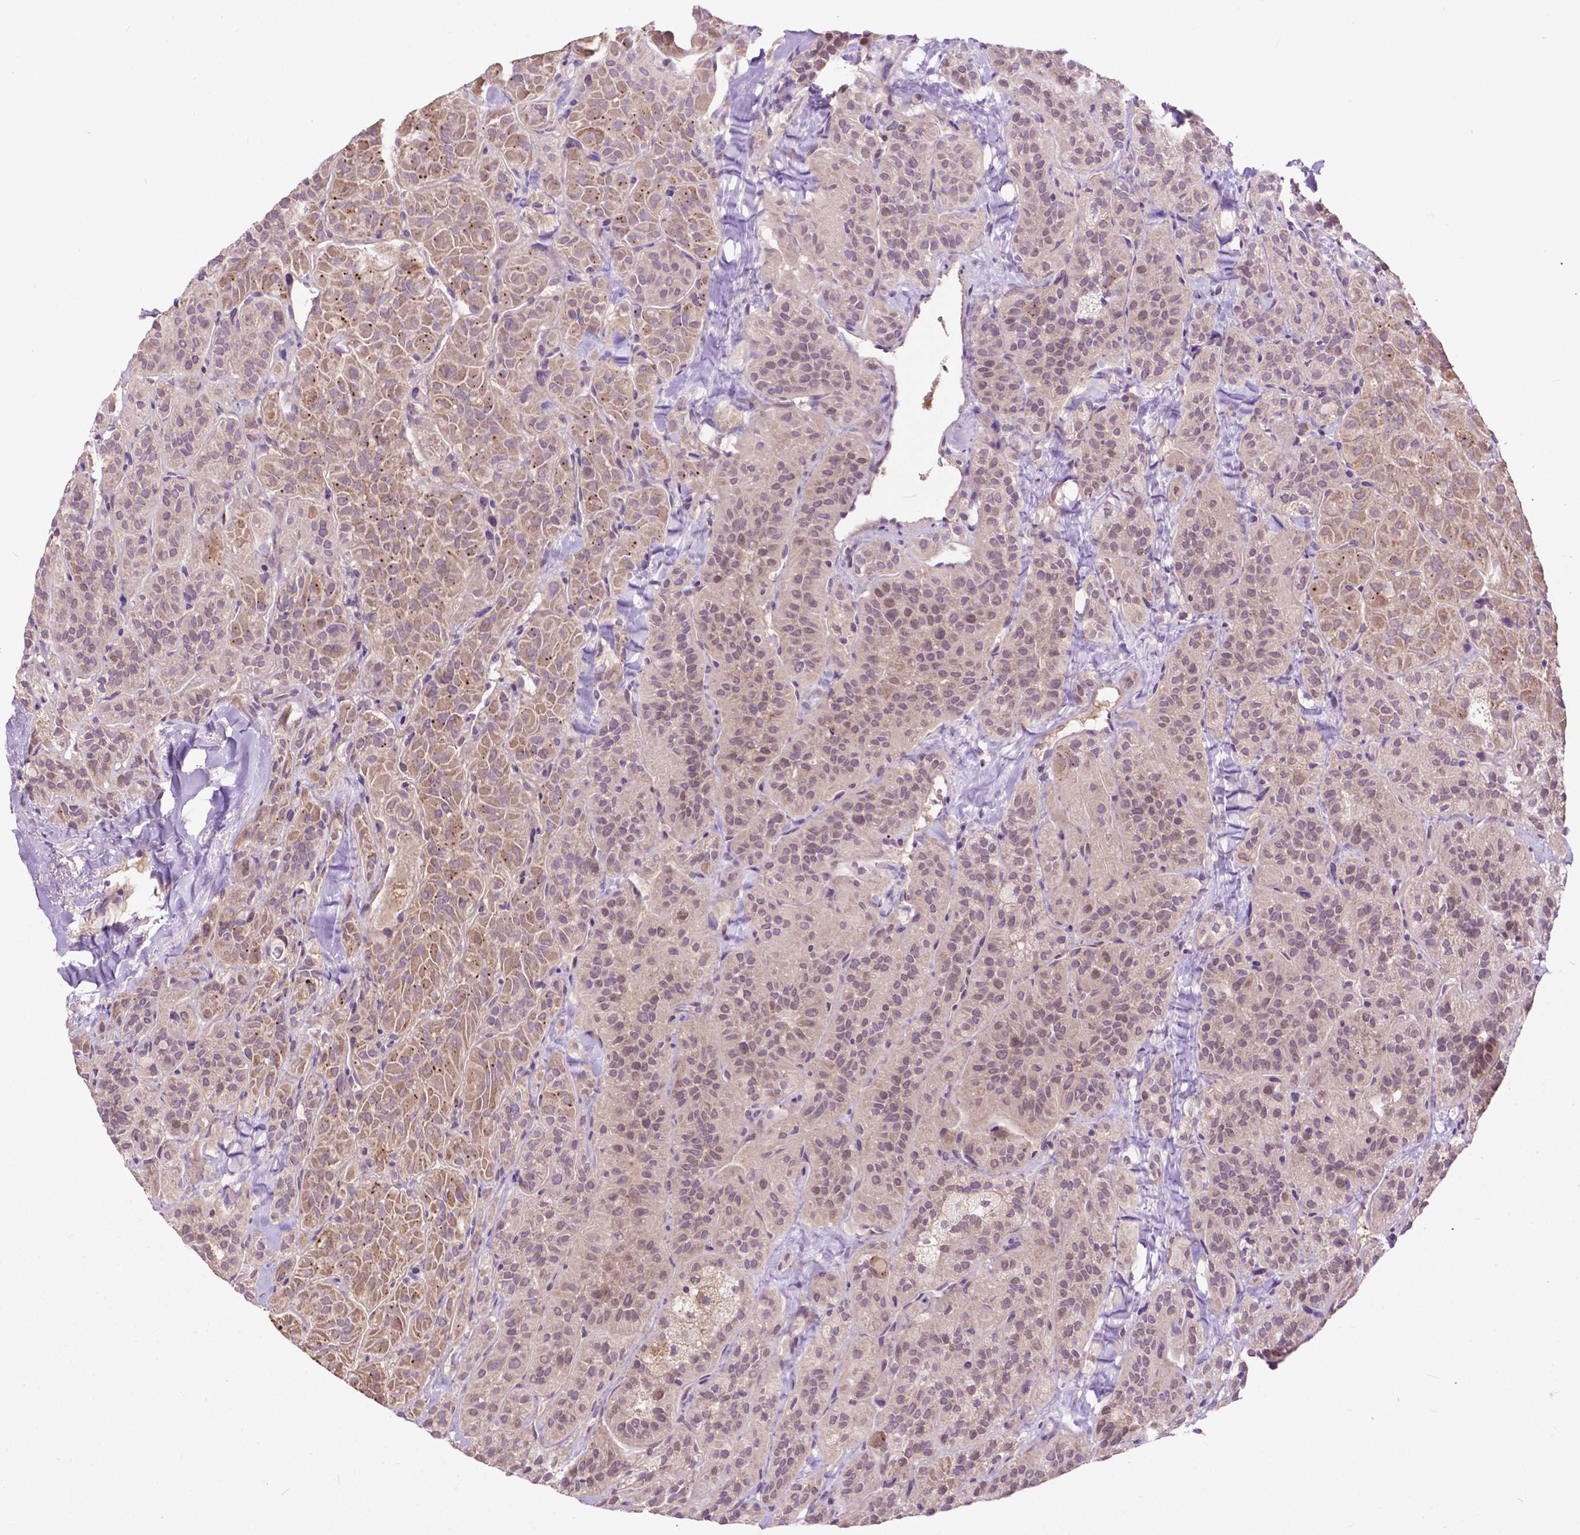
{"staining": {"intensity": "weak", "quantity": "25%-75%", "location": "cytoplasmic/membranous"}, "tissue": "thyroid cancer", "cell_type": "Tumor cells", "image_type": "cancer", "snomed": [{"axis": "morphology", "description": "Papillary adenocarcinoma, NOS"}, {"axis": "topography", "description": "Thyroid gland"}], "caption": "Immunohistochemical staining of human thyroid papillary adenocarcinoma demonstrates low levels of weak cytoplasmic/membranous protein expression in about 25%-75% of tumor cells. The protein of interest is stained brown, and the nuclei are stained in blue (DAB IHC with brightfield microscopy, high magnification).", "gene": "CHMP4A", "patient": {"sex": "female", "age": 45}}